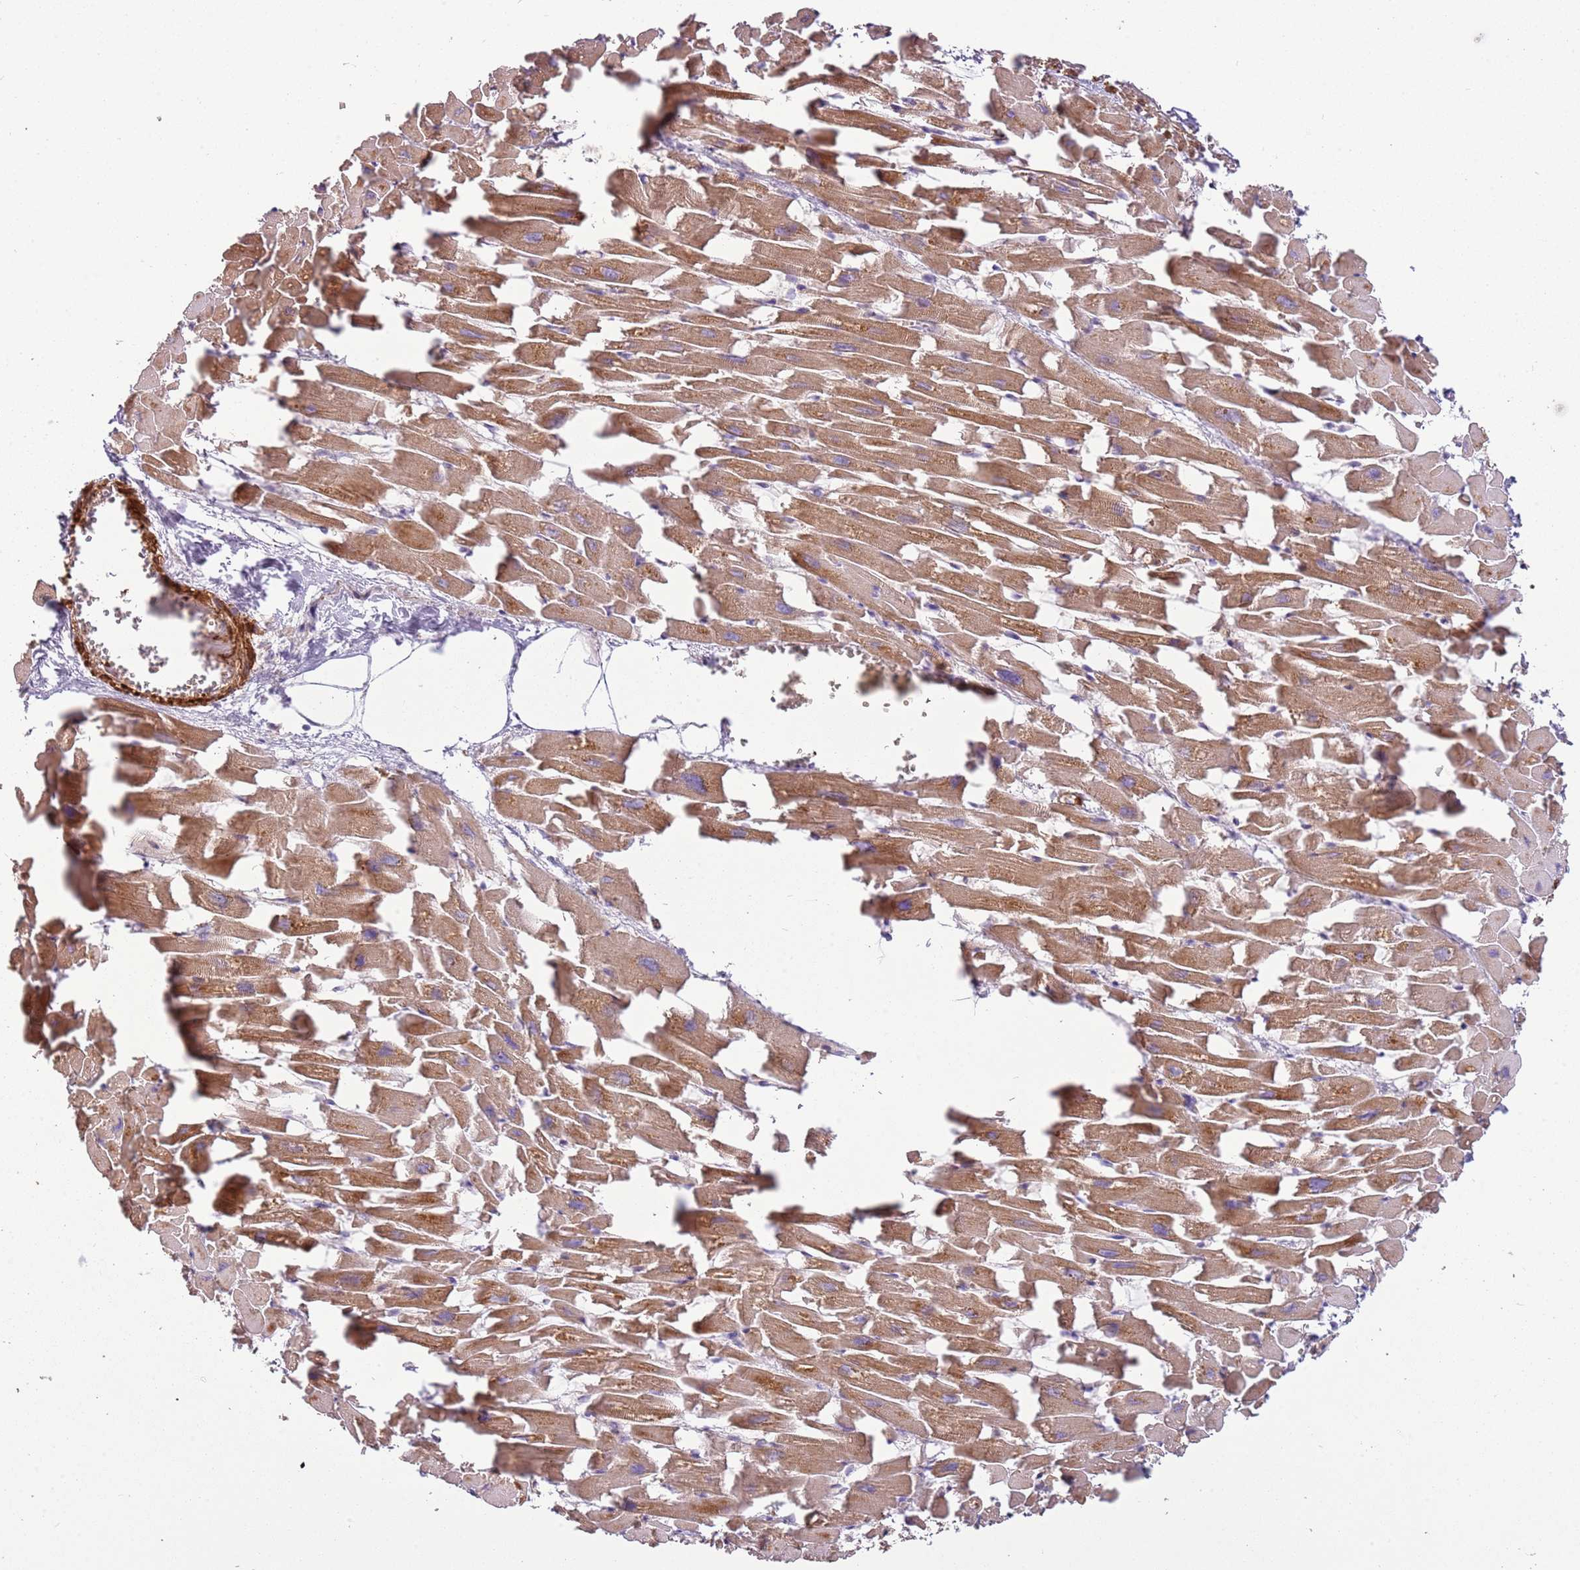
{"staining": {"intensity": "moderate", "quantity": ">75%", "location": "cytoplasmic/membranous"}, "tissue": "heart muscle", "cell_type": "Cardiomyocytes", "image_type": "normal", "snomed": [{"axis": "morphology", "description": "Normal tissue, NOS"}, {"axis": "topography", "description": "Heart"}], "caption": "The image displays a brown stain indicating the presence of a protein in the cytoplasmic/membranous of cardiomyocytes in heart muscle. (DAB IHC, brown staining for protein, blue staining for nuclei).", "gene": "RNF128", "patient": {"sex": "female", "age": 64}}